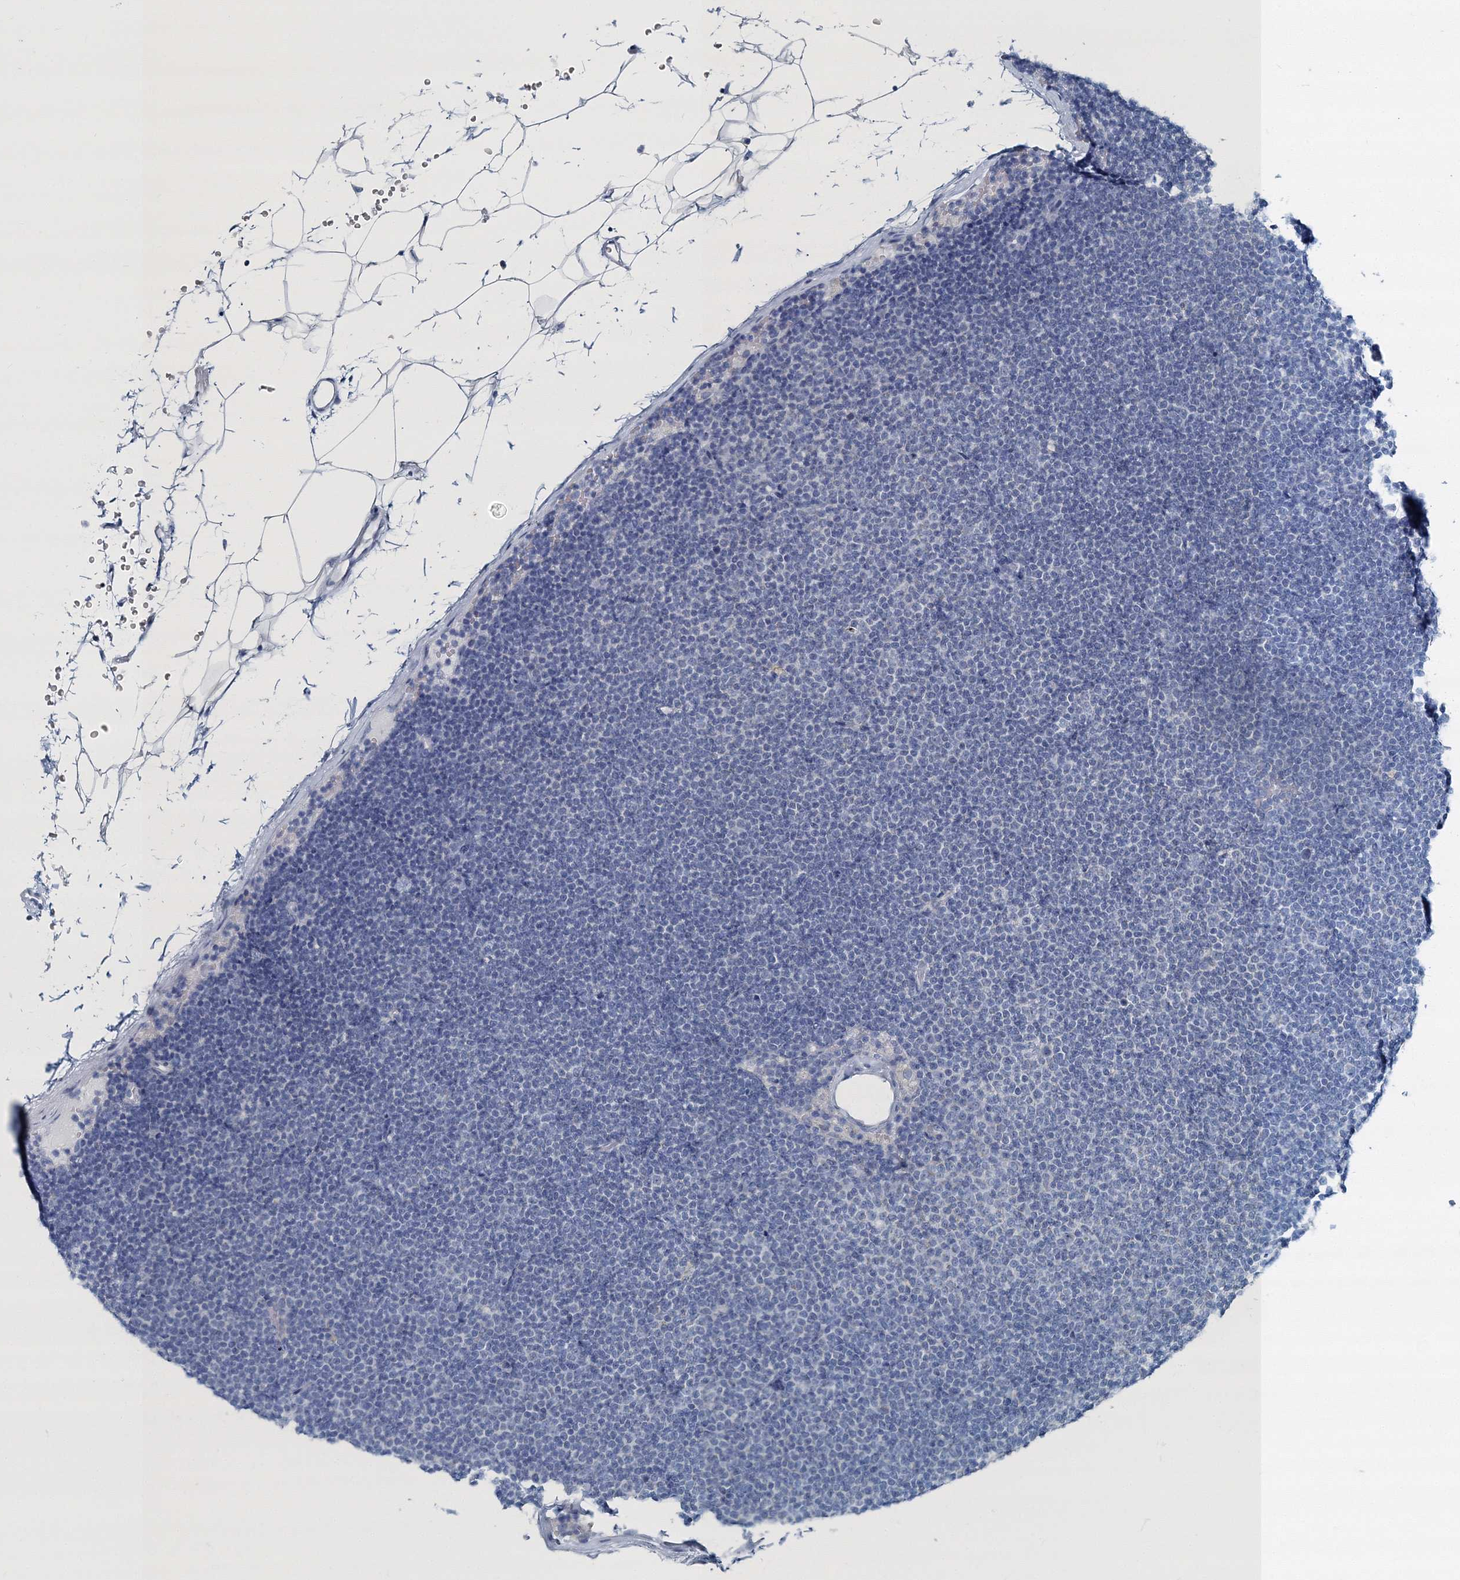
{"staining": {"intensity": "negative", "quantity": "none", "location": "none"}, "tissue": "lymphoma", "cell_type": "Tumor cells", "image_type": "cancer", "snomed": [{"axis": "morphology", "description": "Malignant lymphoma, non-Hodgkin's type, Low grade"}, {"axis": "topography", "description": "Lymph node"}], "caption": "Immunohistochemistry micrograph of neoplastic tissue: low-grade malignant lymphoma, non-Hodgkin's type stained with DAB (3,3'-diaminobenzidine) shows no significant protein staining in tumor cells.", "gene": "GABARAPL2", "patient": {"sex": "female", "age": 53}}